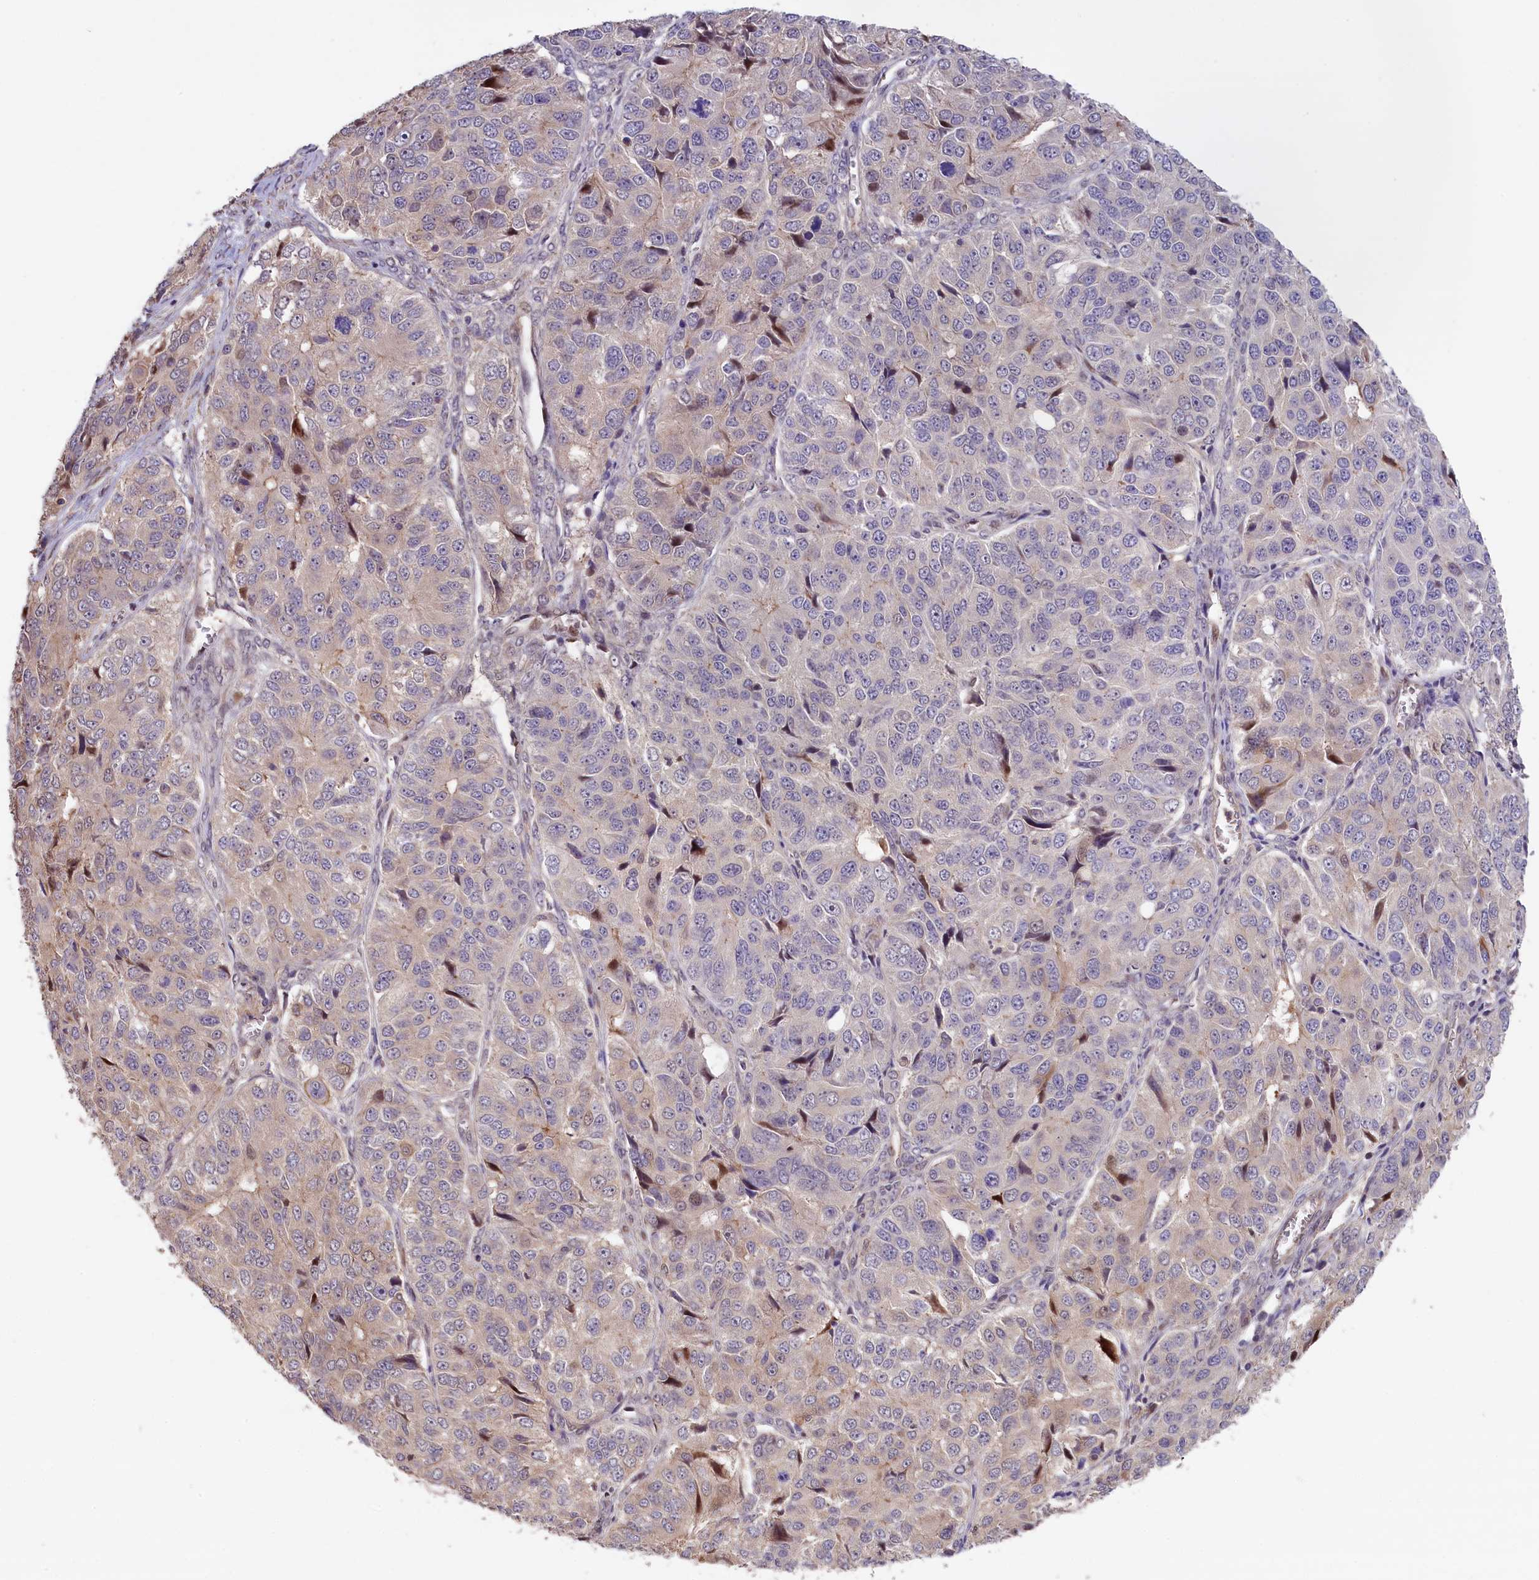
{"staining": {"intensity": "negative", "quantity": "none", "location": "none"}, "tissue": "ovarian cancer", "cell_type": "Tumor cells", "image_type": "cancer", "snomed": [{"axis": "morphology", "description": "Carcinoma, endometroid"}, {"axis": "topography", "description": "Ovary"}], "caption": "A high-resolution photomicrograph shows immunohistochemistry staining of ovarian cancer, which displays no significant expression in tumor cells. The staining was performed using DAB to visualize the protein expression in brown, while the nuclei were stained in blue with hematoxylin (Magnification: 20x).", "gene": "RIC8A", "patient": {"sex": "female", "age": 51}}